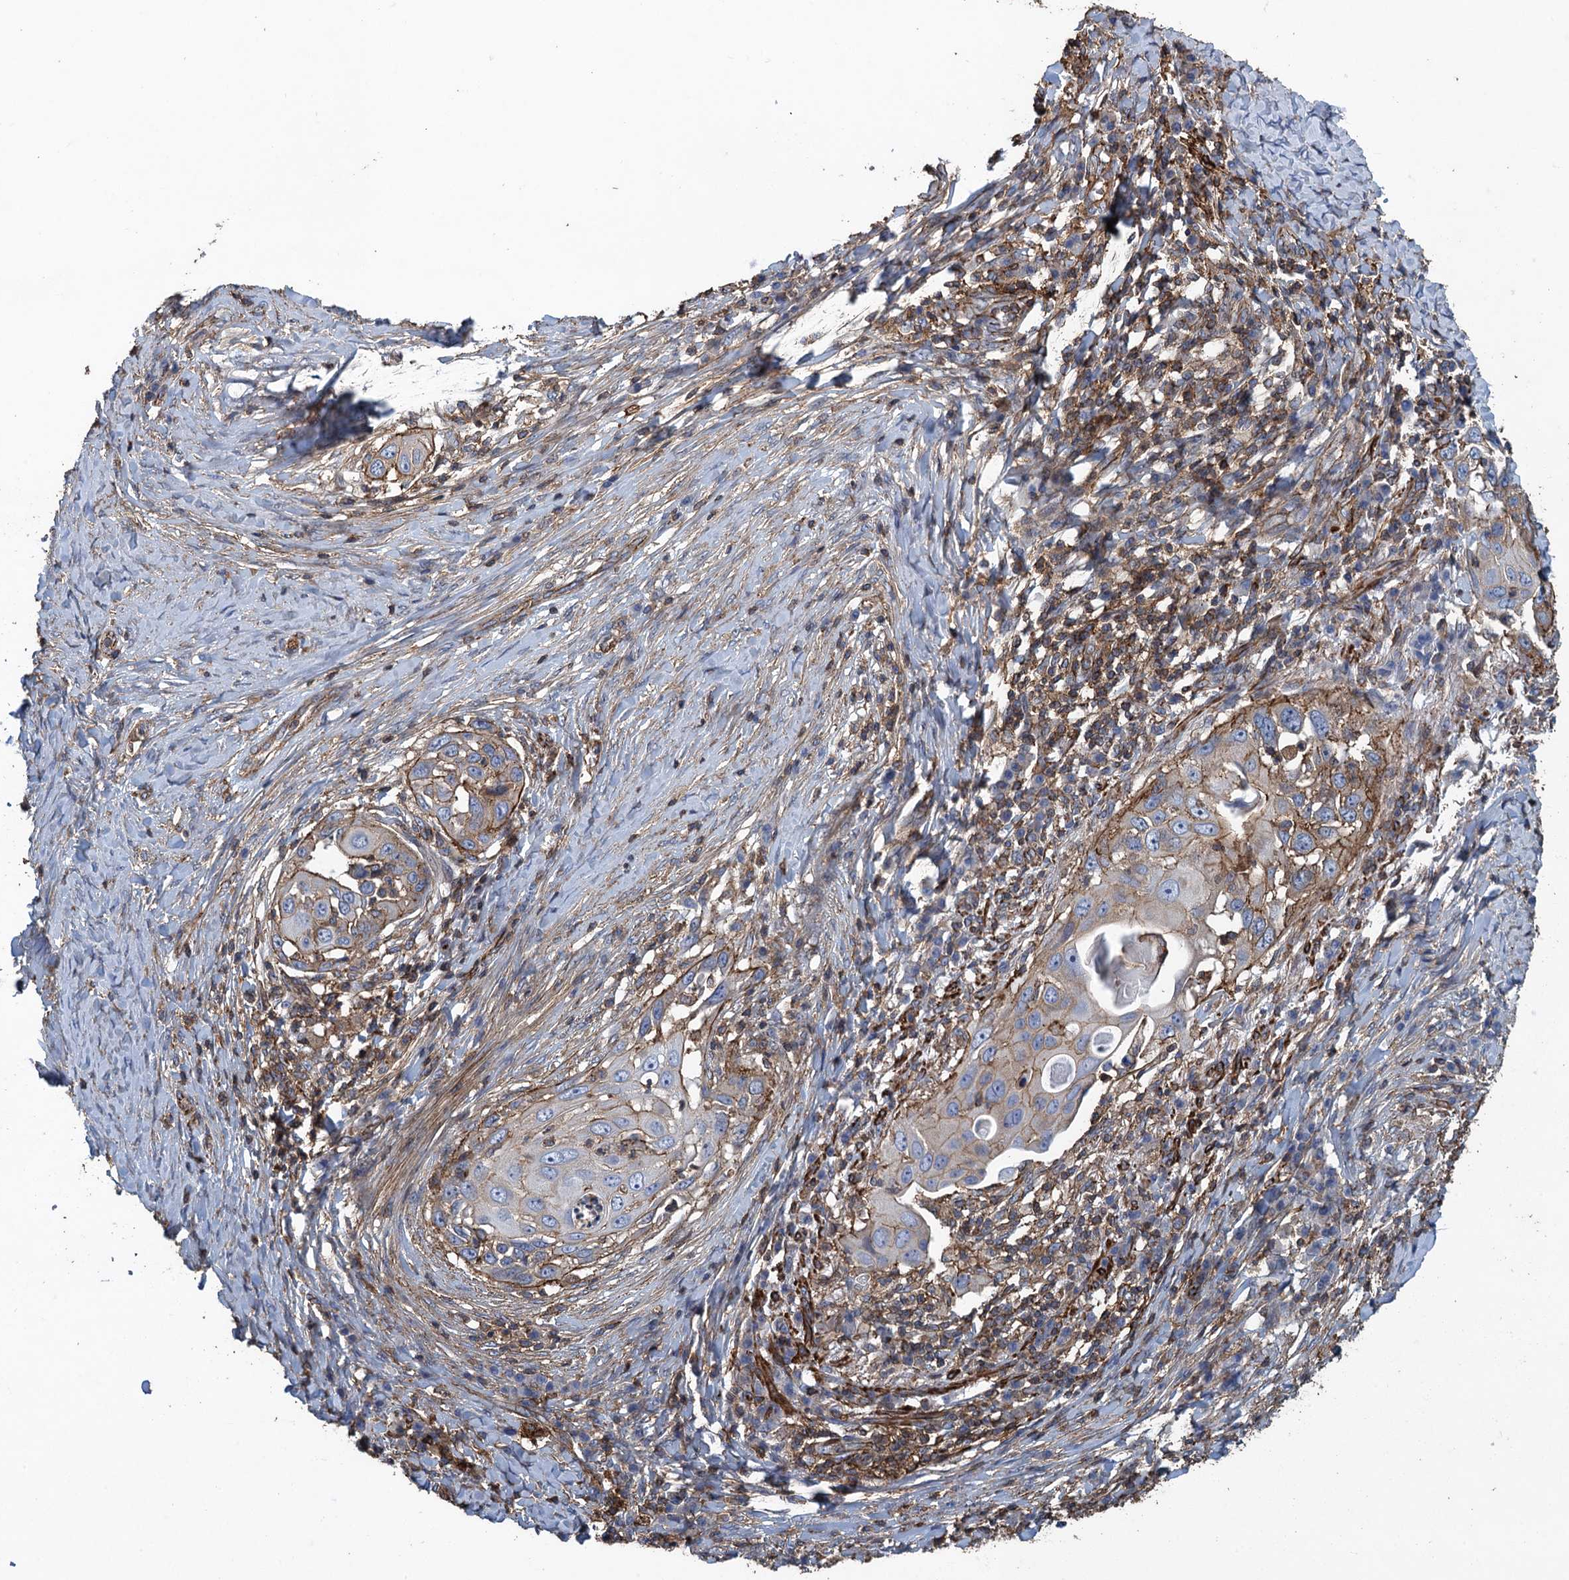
{"staining": {"intensity": "weak", "quantity": "<25%", "location": "cytoplasmic/membranous"}, "tissue": "skin cancer", "cell_type": "Tumor cells", "image_type": "cancer", "snomed": [{"axis": "morphology", "description": "Squamous cell carcinoma, NOS"}, {"axis": "topography", "description": "Skin"}], "caption": "High power microscopy micrograph of an IHC histopathology image of skin cancer (squamous cell carcinoma), revealing no significant positivity in tumor cells.", "gene": "PROSER2", "patient": {"sex": "female", "age": 44}}